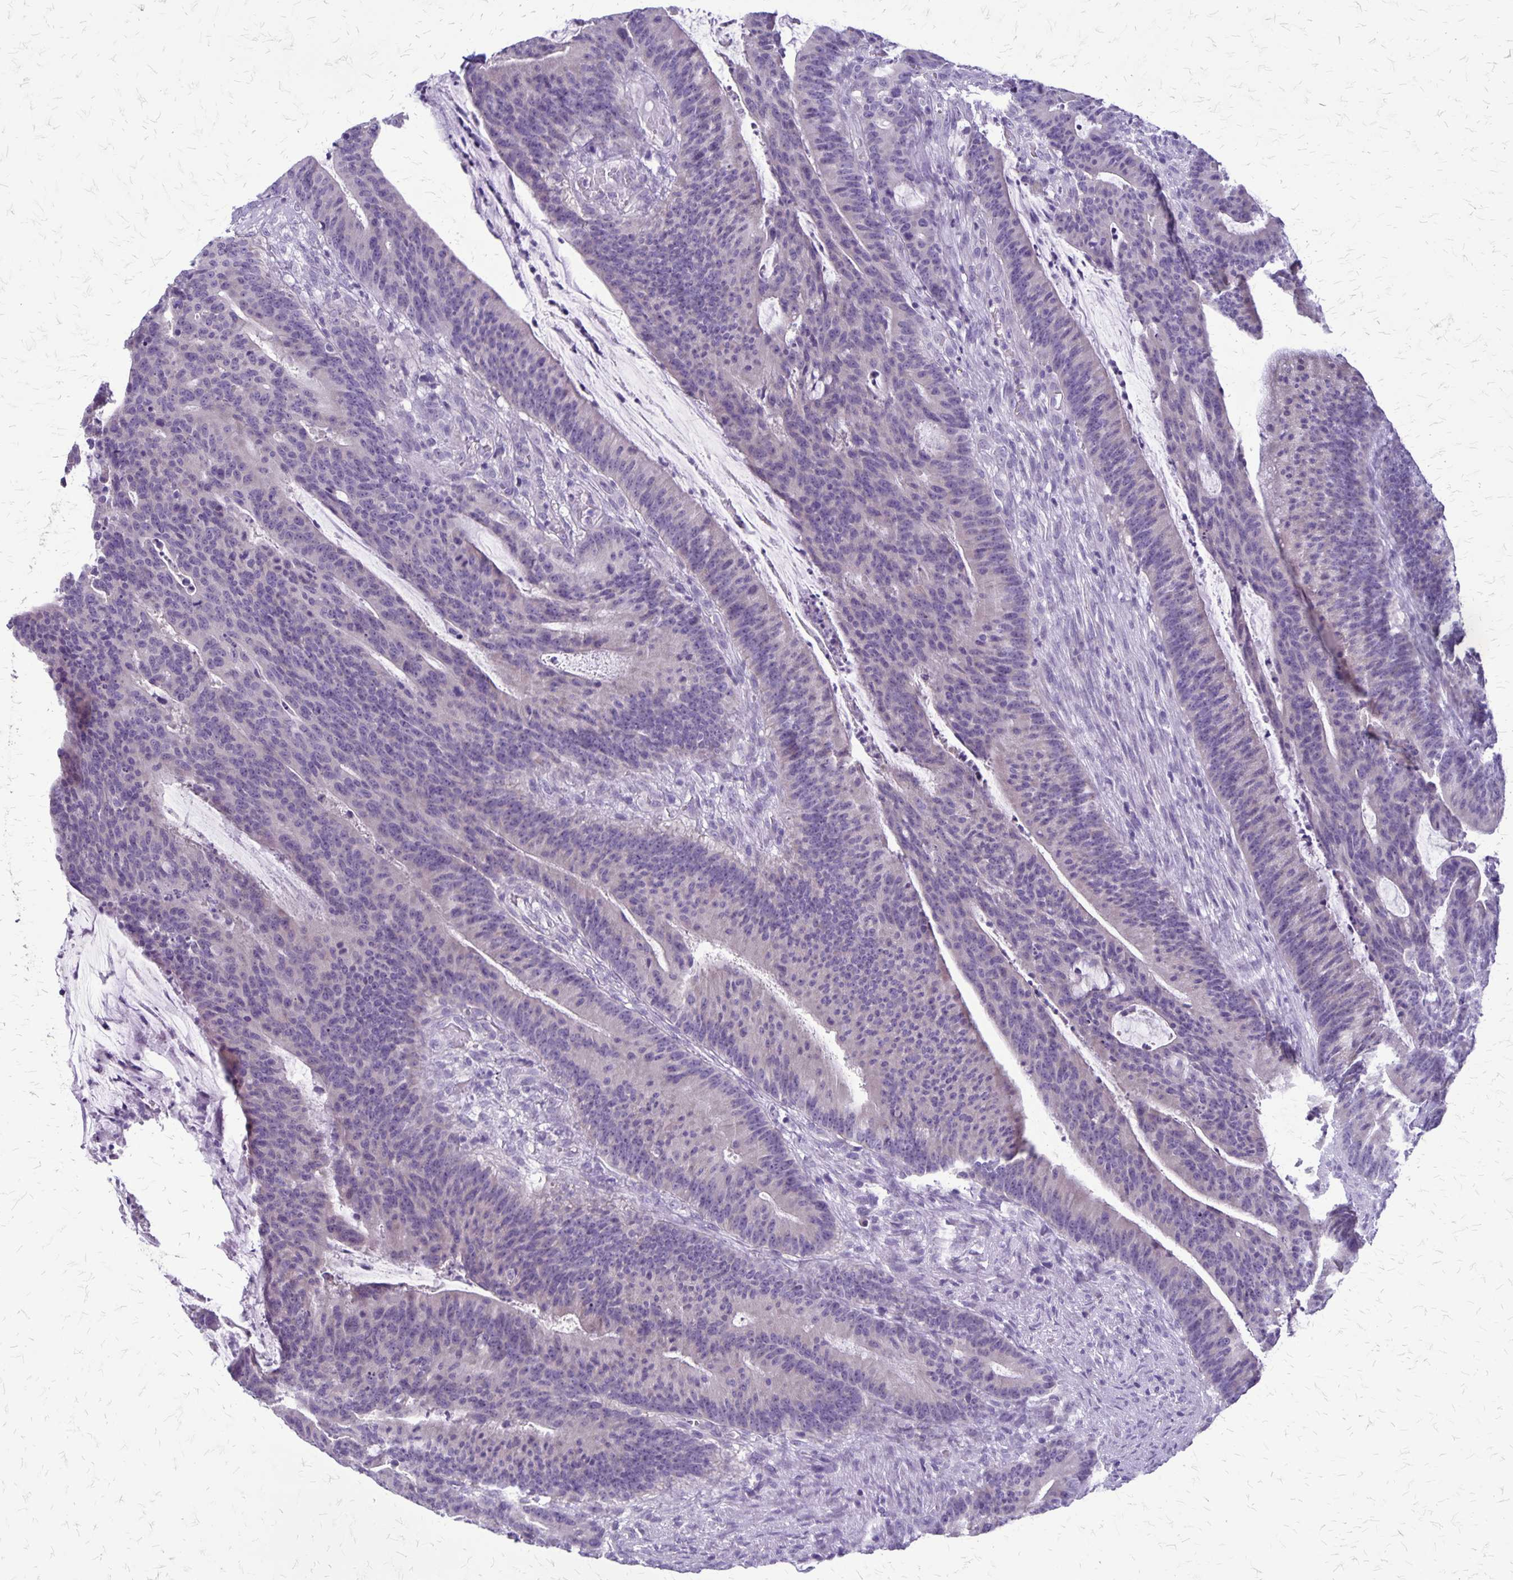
{"staining": {"intensity": "negative", "quantity": "none", "location": "none"}, "tissue": "colorectal cancer", "cell_type": "Tumor cells", "image_type": "cancer", "snomed": [{"axis": "morphology", "description": "Adenocarcinoma, NOS"}, {"axis": "topography", "description": "Colon"}], "caption": "Protein analysis of colorectal cancer reveals no significant staining in tumor cells.", "gene": "PLXNB3", "patient": {"sex": "female", "age": 78}}